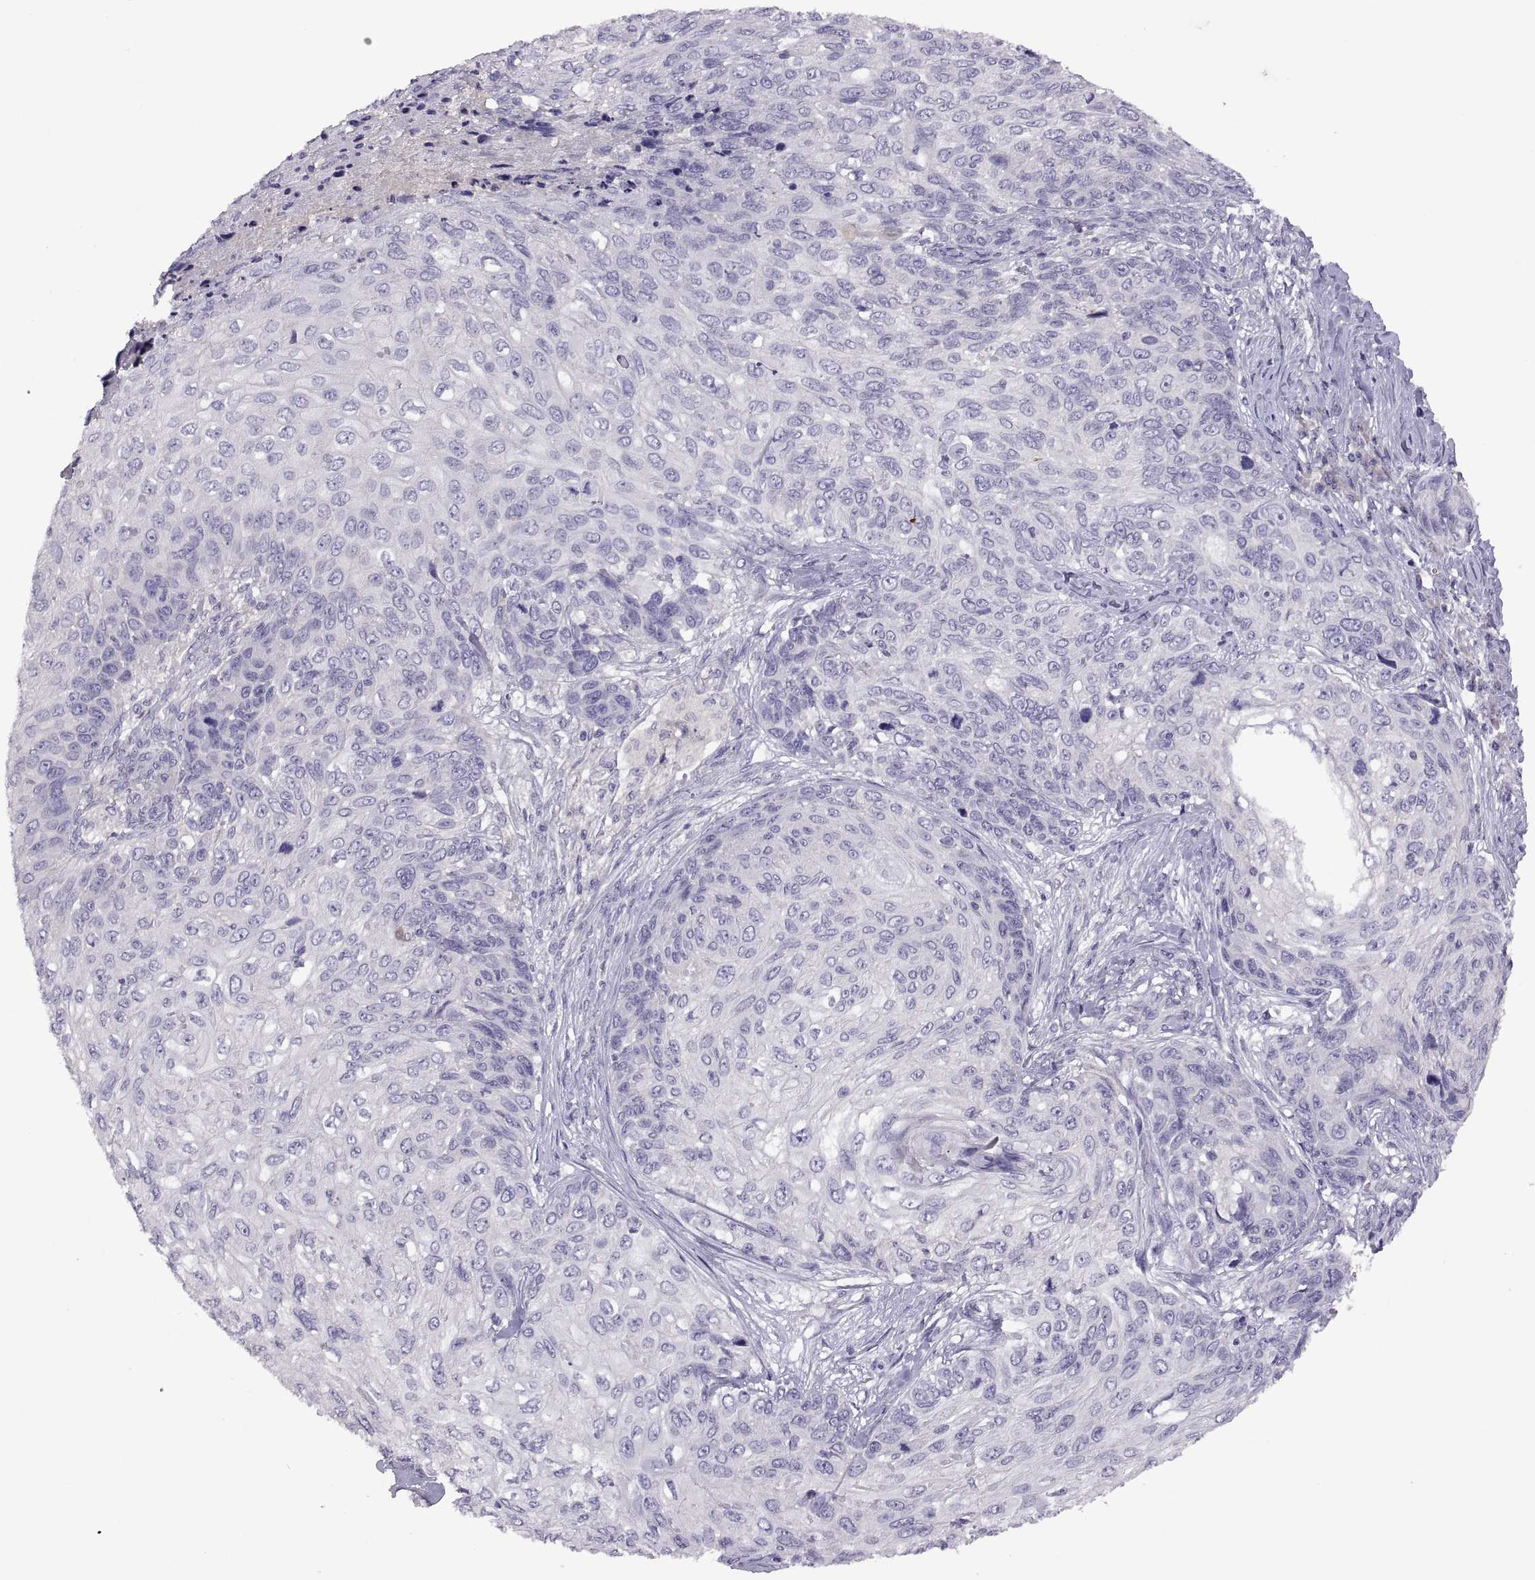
{"staining": {"intensity": "negative", "quantity": "none", "location": "none"}, "tissue": "skin cancer", "cell_type": "Tumor cells", "image_type": "cancer", "snomed": [{"axis": "morphology", "description": "Squamous cell carcinoma, NOS"}, {"axis": "topography", "description": "Skin"}], "caption": "A high-resolution photomicrograph shows immunohistochemistry (IHC) staining of squamous cell carcinoma (skin), which demonstrates no significant expression in tumor cells.", "gene": "TBX19", "patient": {"sex": "male", "age": 92}}